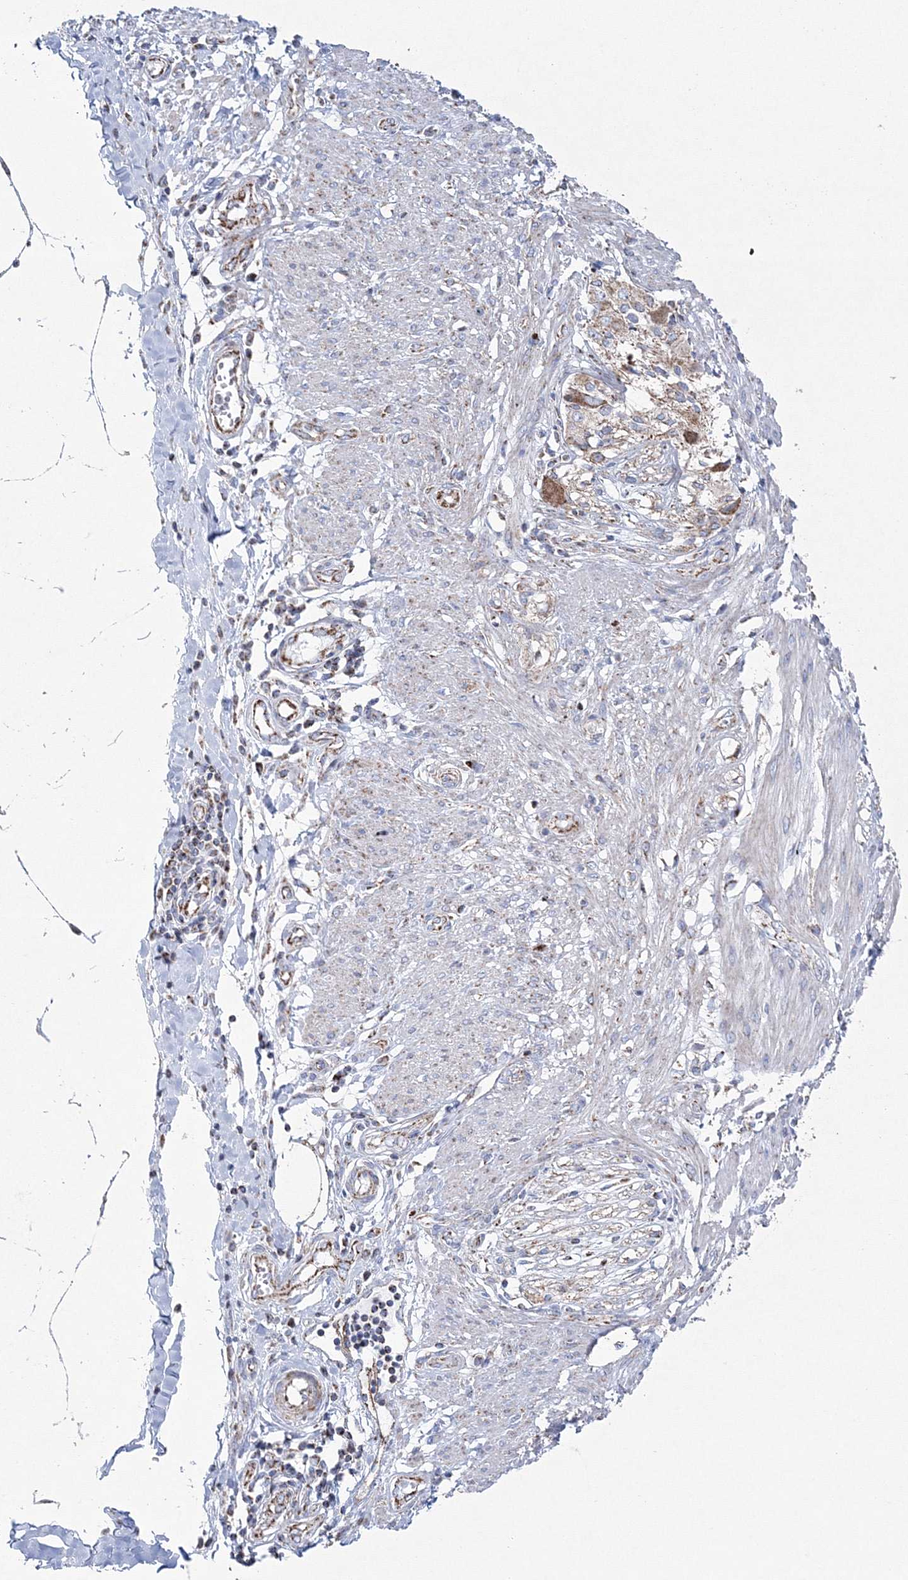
{"staining": {"intensity": "weak", "quantity": "25%-75%", "location": "cytoplasmic/membranous"}, "tissue": "smooth muscle", "cell_type": "Smooth muscle cells", "image_type": "normal", "snomed": [{"axis": "morphology", "description": "Normal tissue, NOS"}, {"axis": "morphology", "description": "Adenocarcinoma, NOS"}, {"axis": "topography", "description": "Colon"}, {"axis": "topography", "description": "Peripheral nerve tissue"}], "caption": "Smooth muscle stained with a brown dye shows weak cytoplasmic/membranous positive positivity in about 25%-75% of smooth muscle cells.", "gene": "HIBCH", "patient": {"sex": "male", "age": 14}}